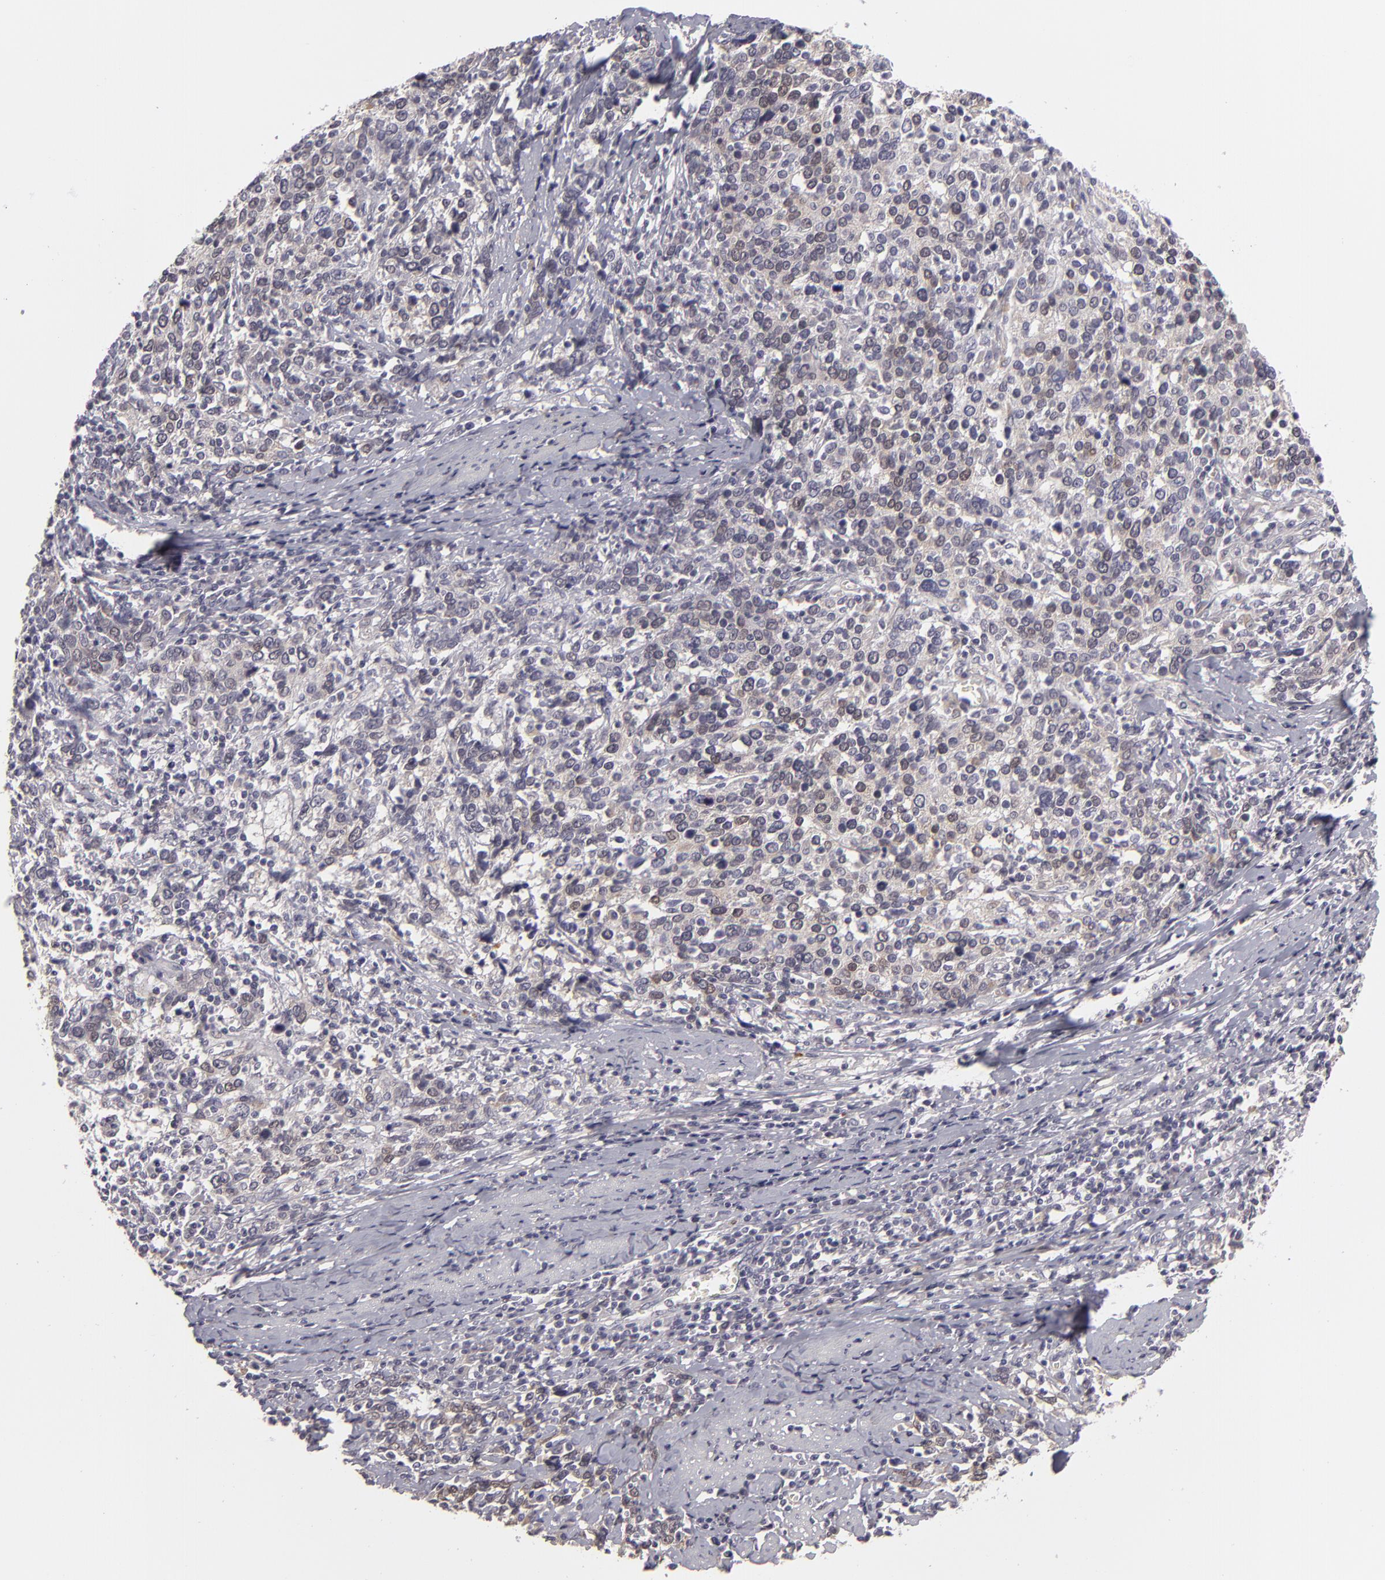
{"staining": {"intensity": "weak", "quantity": ">75%", "location": "cytoplasmic/membranous,nuclear"}, "tissue": "cervical cancer", "cell_type": "Tumor cells", "image_type": "cancer", "snomed": [{"axis": "morphology", "description": "Squamous cell carcinoma, NOS"}, {"axis": "topography", "description": "Cervix"}], "caption": "Protein expression analysis of human cervical cancer (squamous cell carcinoma) reveals weak cytoplasmic/membranous and nuclear positivity in about >75% of tumor cells.", "gene": "EFS", "patient": {"sex": "female", "age": 41}}